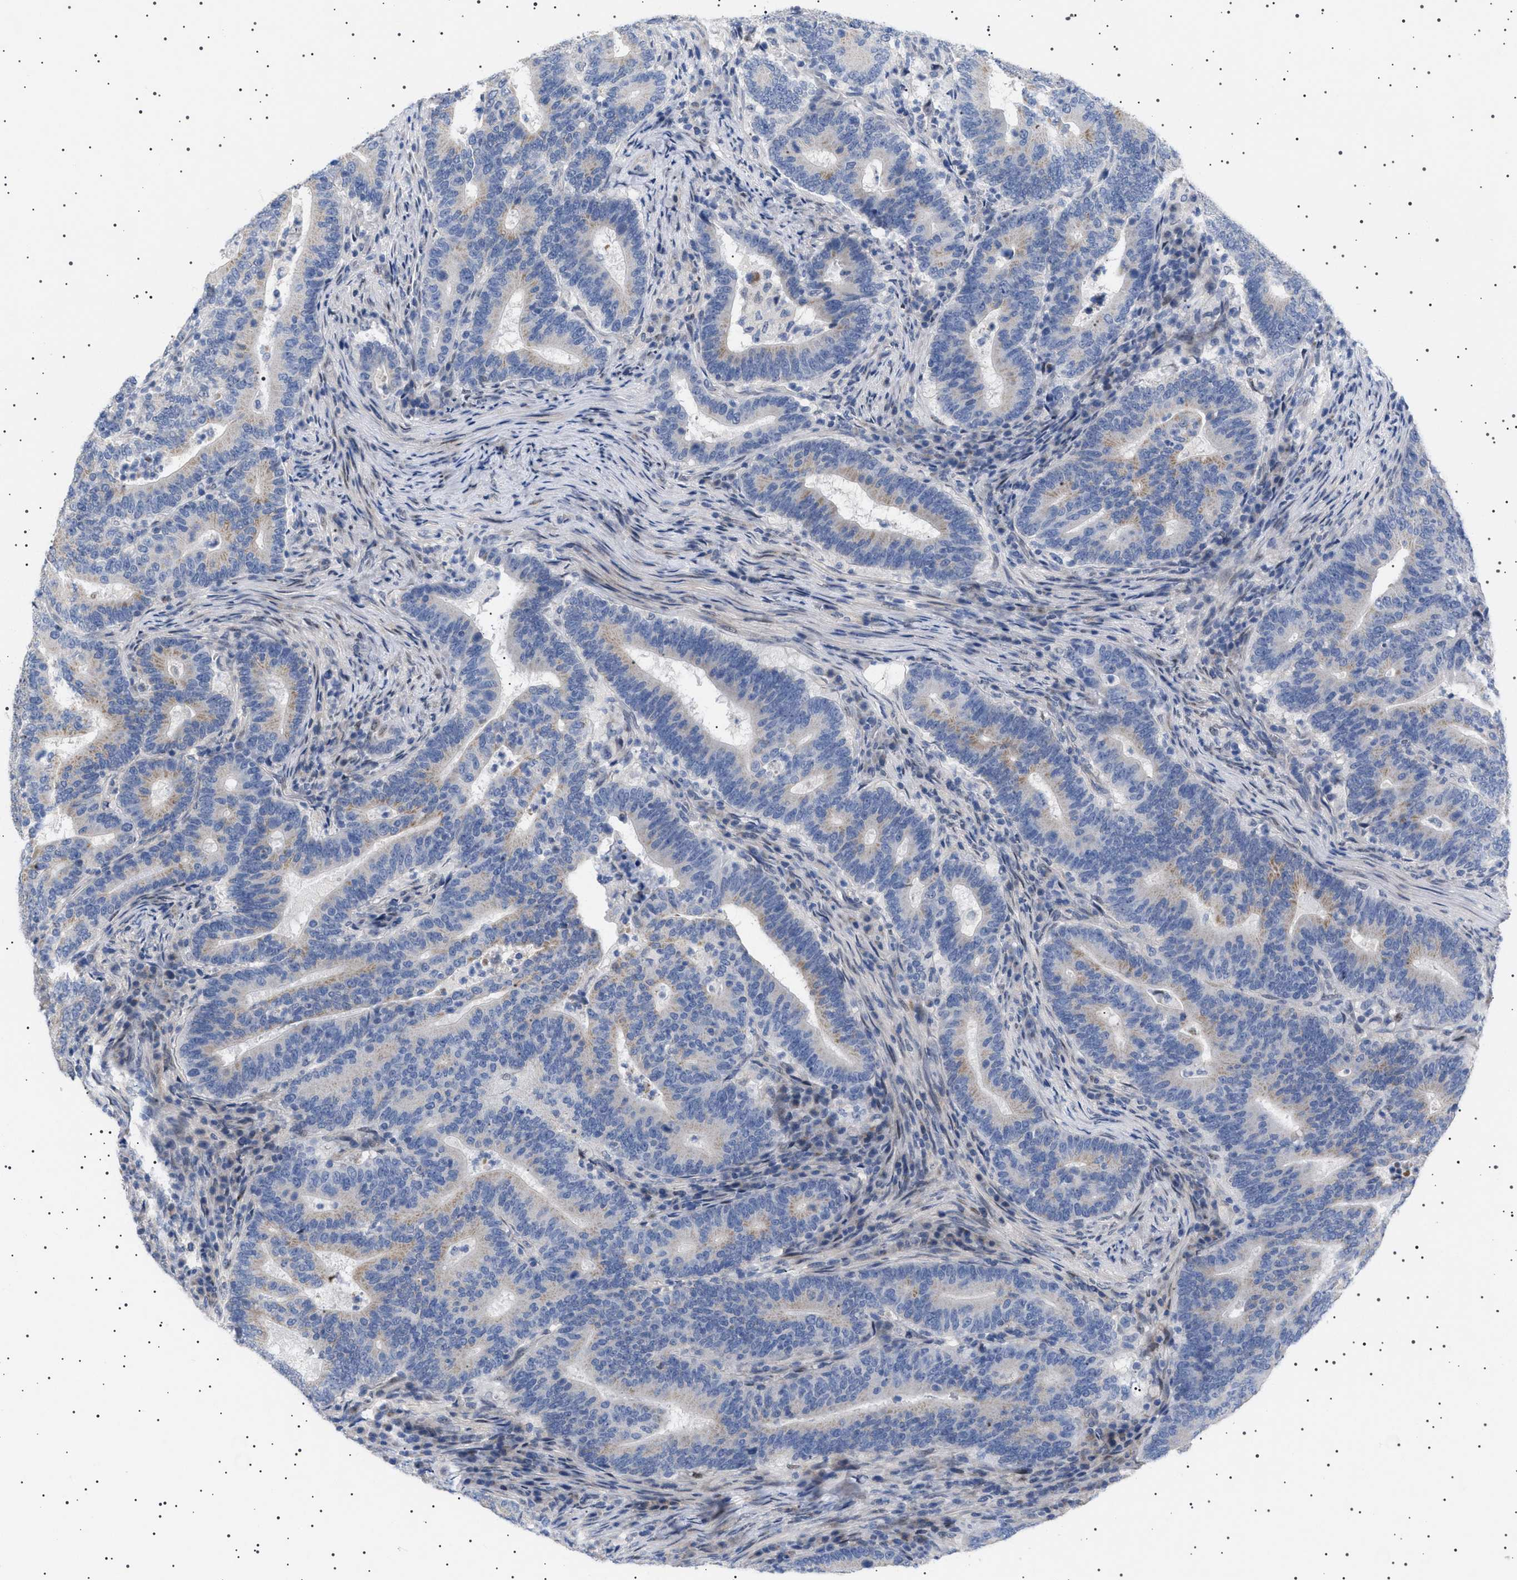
{"staining": {"intensity": "weak", "quantity": "<25%", "location": "cytoplasmic/membranous"}, "tissue": "colorectal cancer", "cell_type": "Tumor cells", "image_type": "cancer", "snomed": [{"axis": "morphology", "description": "Adenocarcinoma, NOS"}, {"axis": "topography", "description": "Colon"}], "caption": "This image is of colorectal cancer stained with IHC to label a protein in brown with the nuclei are counter-stained blue. There is no expression in tumor cells.", "gene": "HTR1A", "patient": {"sex": "female", "age": 66}}